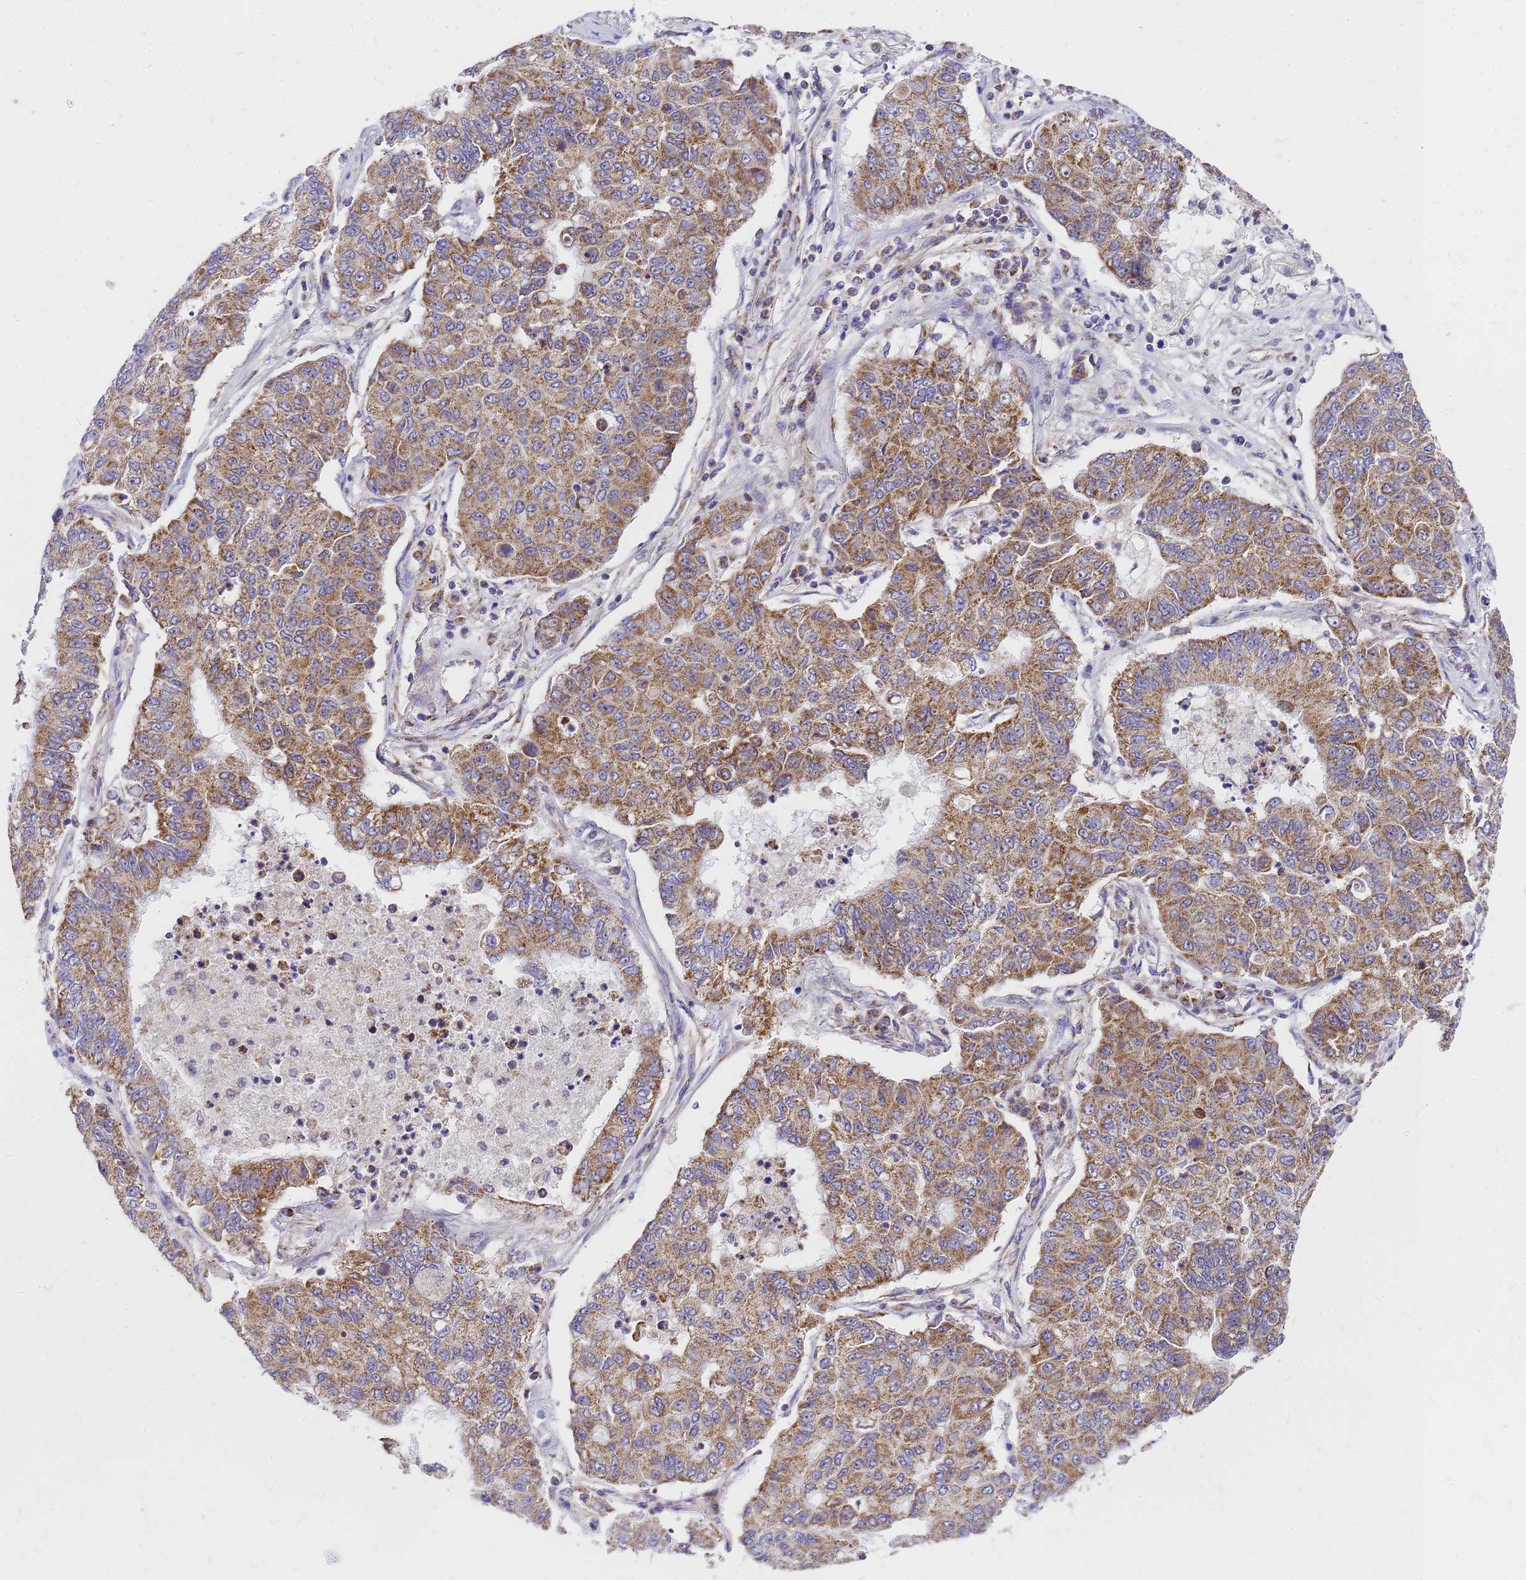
{"staining": {"intensity": "moderate", "quantity": ">75%", "location": "cytoplasmic/membranous"}, "tissue": "lung cancer", "cell_type": "Tumor cells", "image_type": "cancer", "snomed": [{"axis": "morphology", "description": "Squamous cell carcinoma, NOS"}, {"axis": "topography", "description": "Lung"}], "caption": "Immunohistochemistry (IHC) micrograph of human lung cancer stained for a protein (brown), which reveals medium levels of moderate cytoplasmic/membranous staining in approximately >75% of tumor cells.", "gene": "MRPS26", "patient": {"sex": "male", "age": 74}}